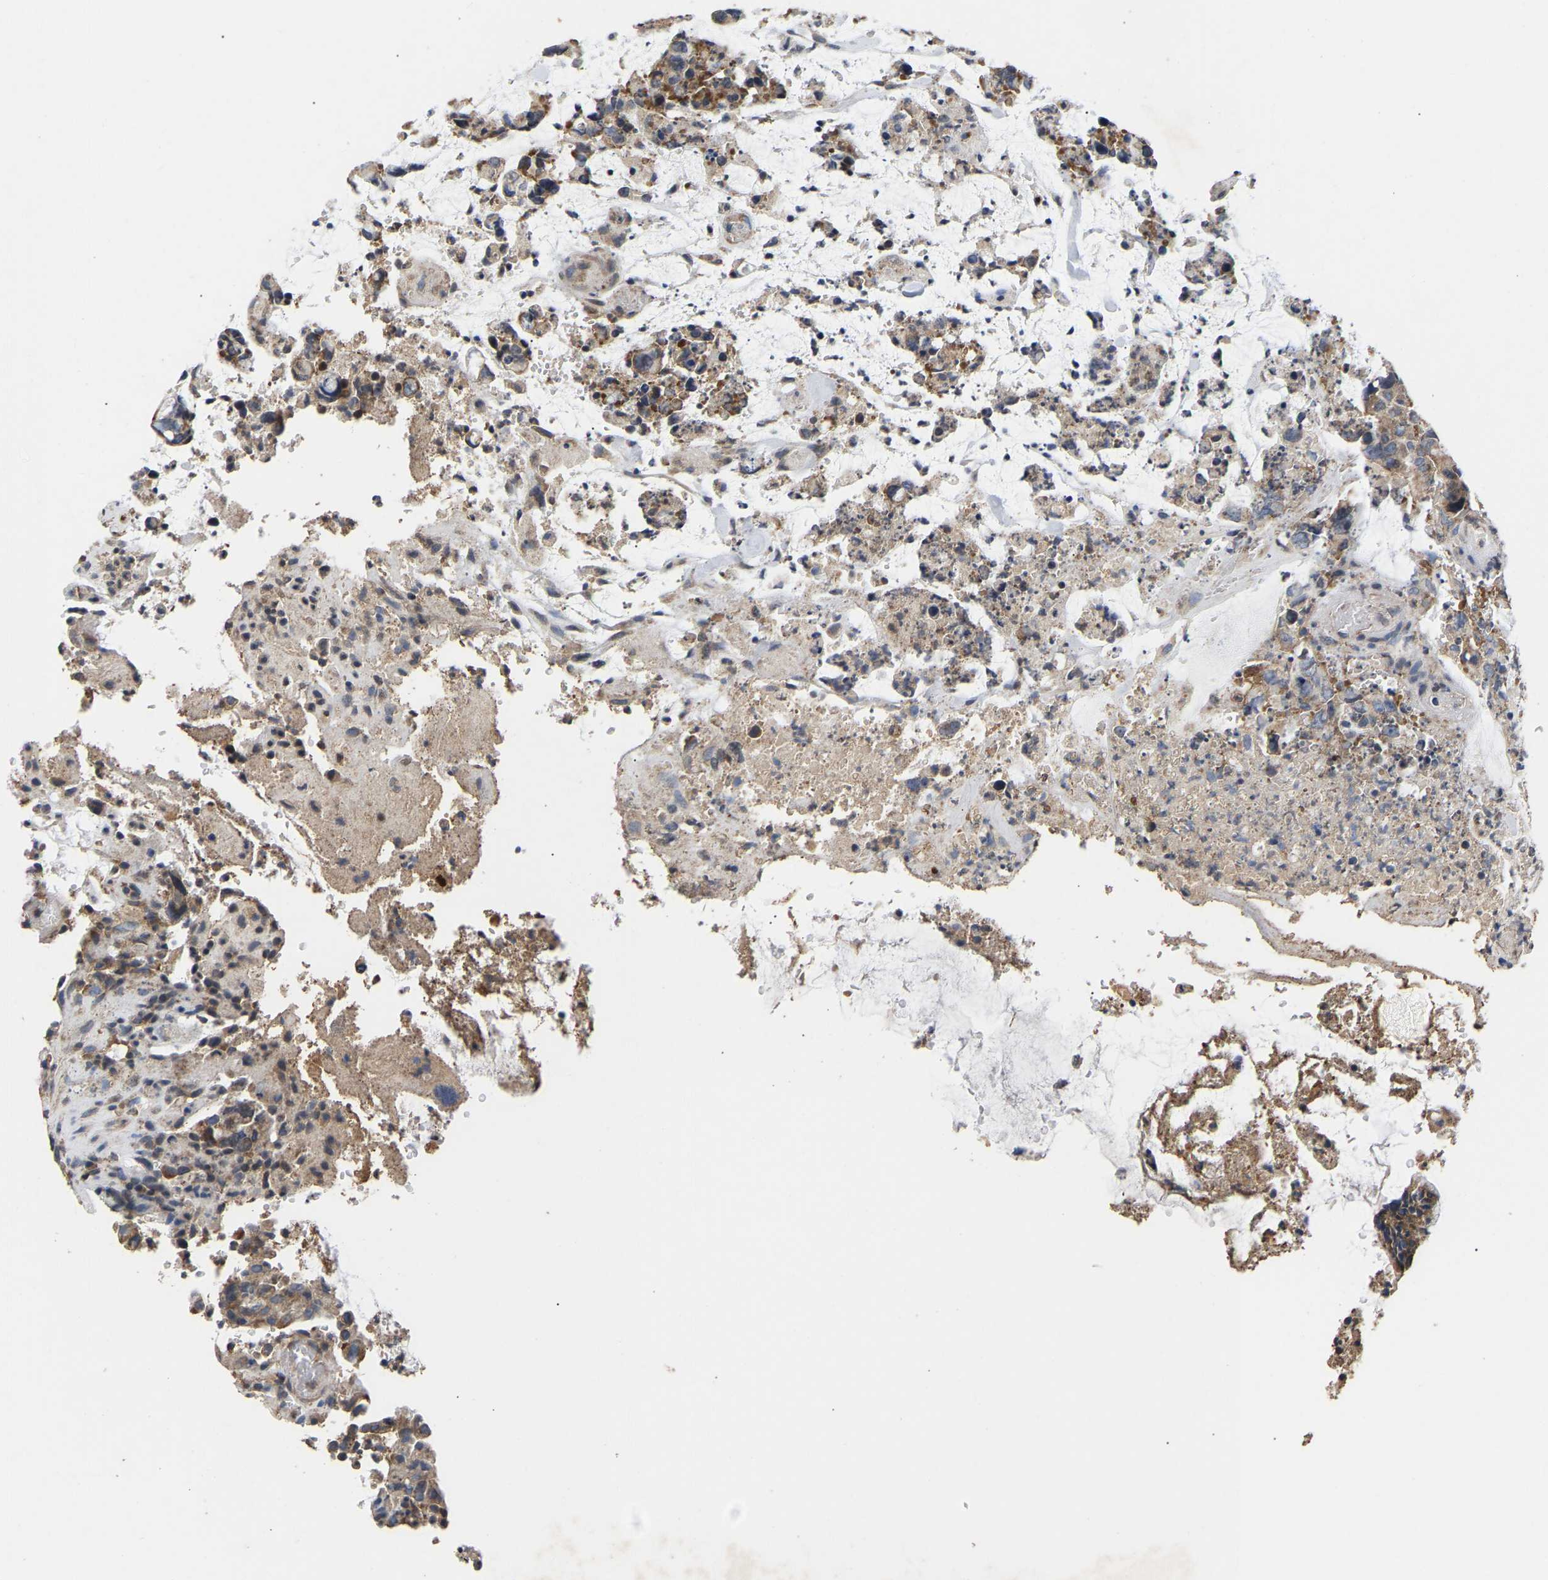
{"staining": {"intensity": "moderate", "quantity": ">75%", "location": "cytoplasmic/membranous"}, "tissue": "colorectal cancer", "cell_type": "Tumor cells", "image_type": "cancer", "snomed": [{"axis": "morphology", "description": "Adenocarcinoma, NOS"}, {"axis": "topography", "description": "Colon"}], "caption": "Colorectal cancer (adenocarcinoma) tissue demonstrates moderate cytoplasmic/membranous staining in approximately >75% of tumor cells, visualized by immunohistochemistry.", "gene": "AIMP2", "patient": {"sex": "female", "age": 86}}